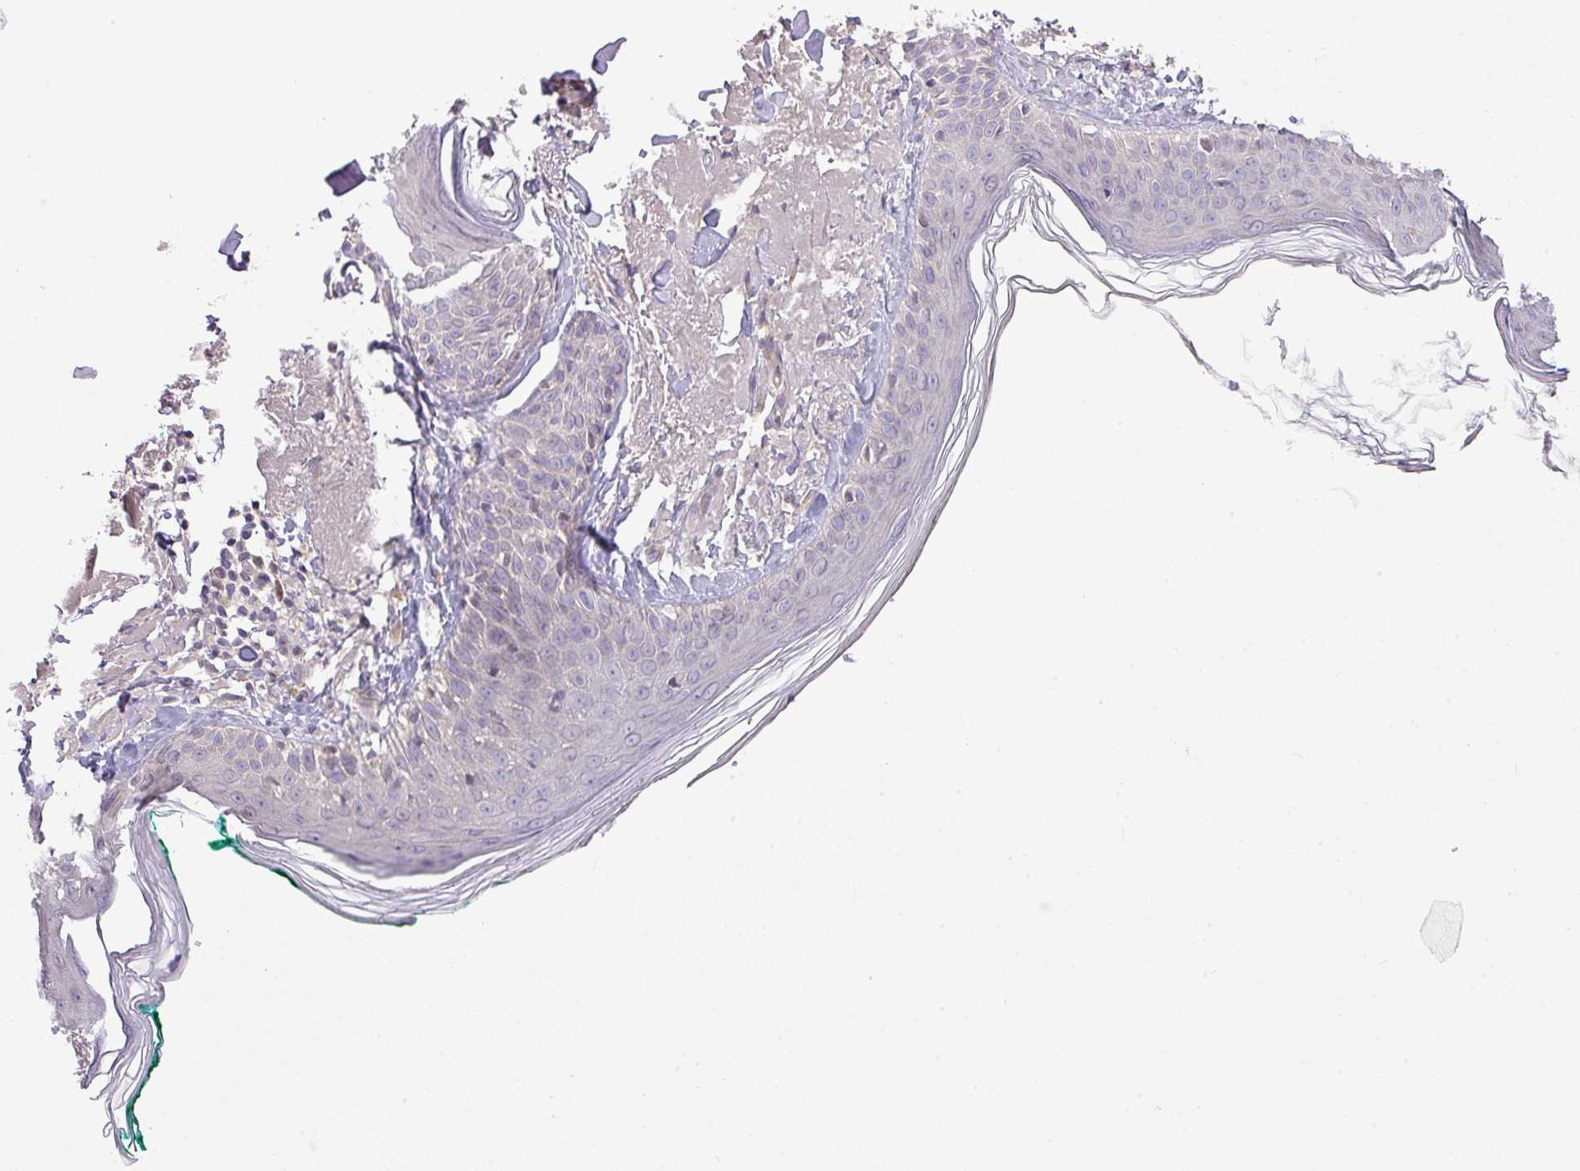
{"staining": {"intensity": "weak", "quantity": ">75%", "location": "cytoplasmic/membranous"}, "tissue": "skin", "cell_type": "Fibroblasts", "image_type": "normal", "snomed": [{"axis": "morphology", "description": "Normal tissue, NOS"}, {"axis": "morphology", "description": "Malignant melanoma, NOS"}, {"axis": "topography", "description": "Skin"}], "caption": "Weak cytoplasmic/membranous staining for a protein is present in about >75% of fibroblasts of benign skin using IHC.", "gene": "FAM222B", "patient": {"sex": "male", "age": 80}}